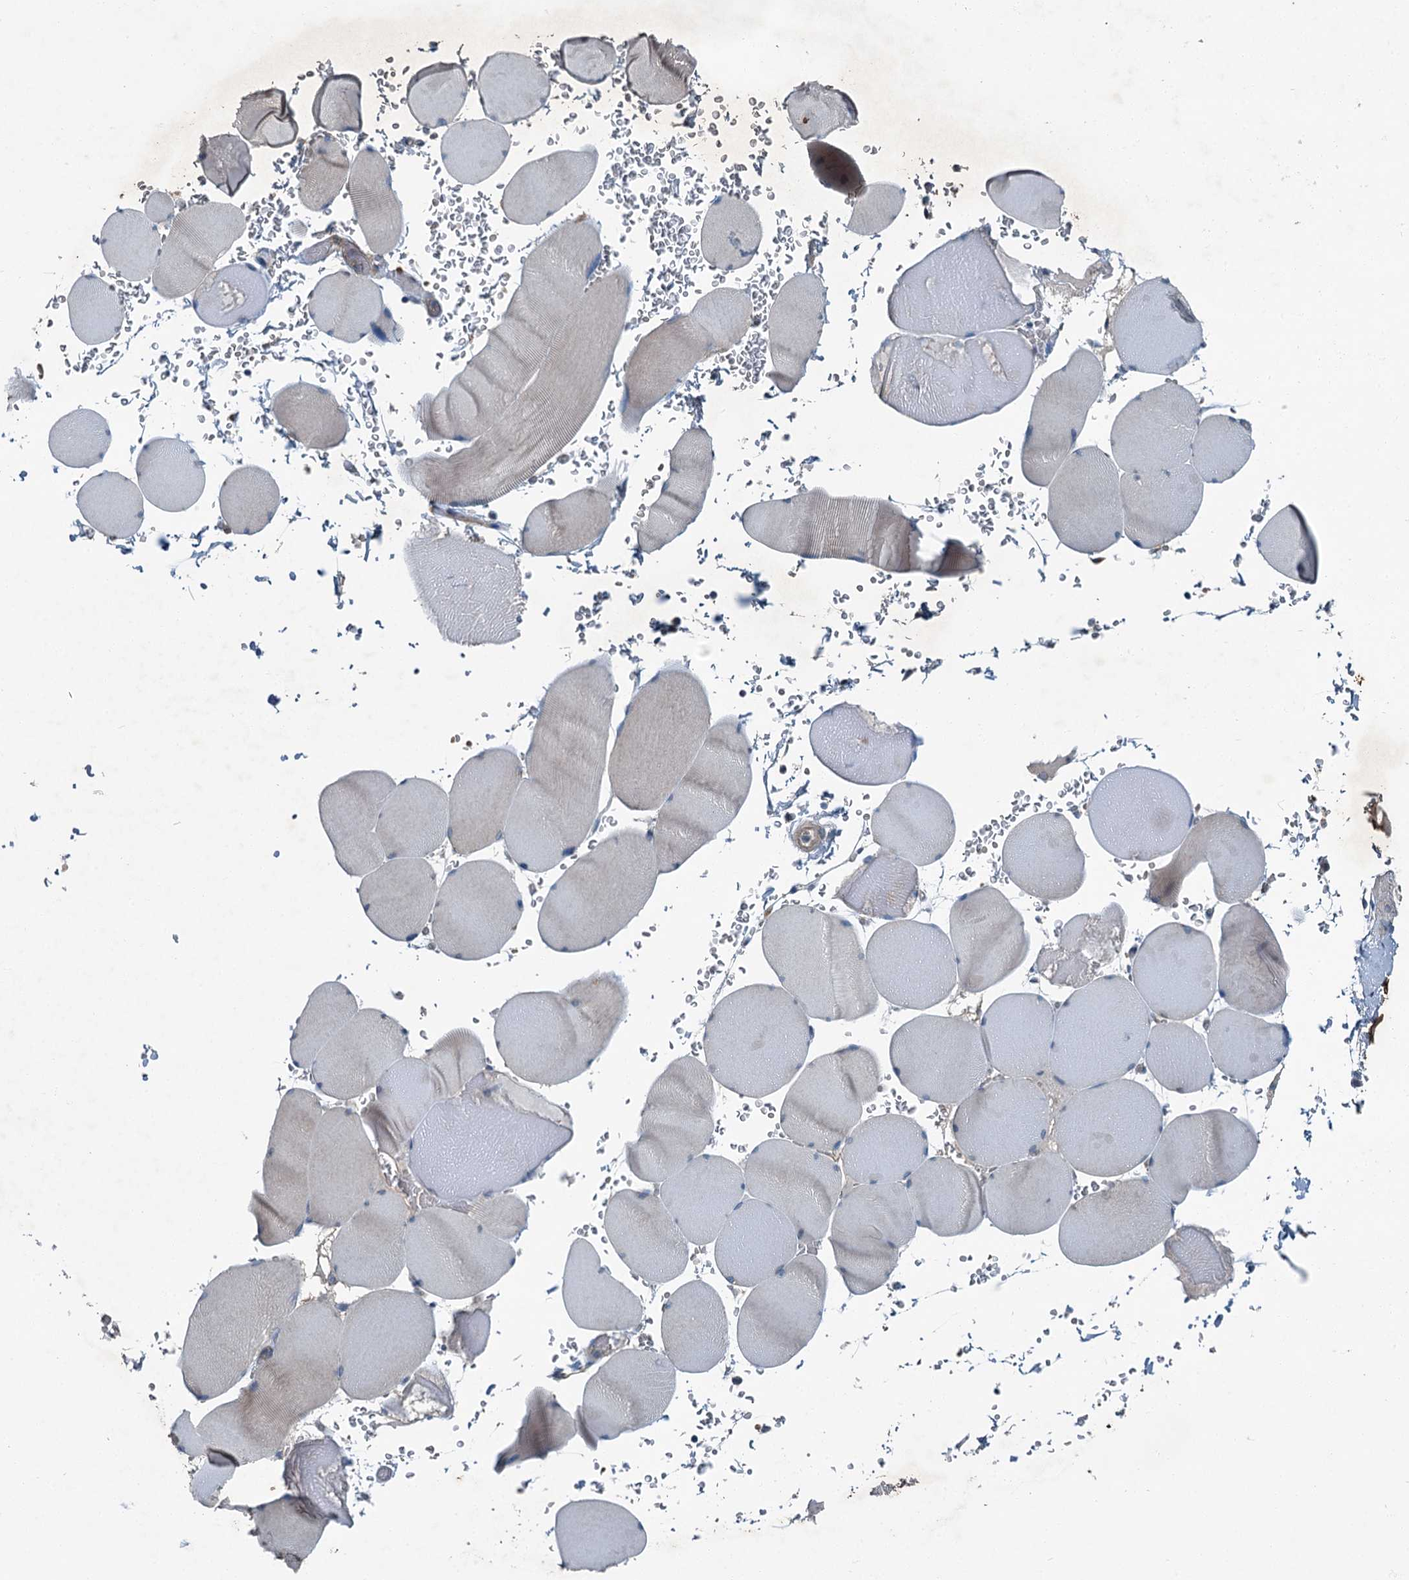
{"staining": {"intensity": "weak", "quantity": "25%-75%", "location": "cytoplasmic/membranous"}, "tissue": "skeletal muscle", "cell_type": "Myocytes", "image_type": "normal", "snomed": [{"axis": "morphology", "description": "Normal tissue, NOS"}, {"axis": "topography", "description": "Skeletal muscle"}, {"axis": "topography", "description": "Head-Neck"}], "caption": "Immunohistochemical staining of benign human skeletal muscle shows low levels of weak cytoplasmic/membranous positivity in about 25%-75% of myocytes.", "gene": "AXL", "patient": {"sex": "male", "age": 66}}